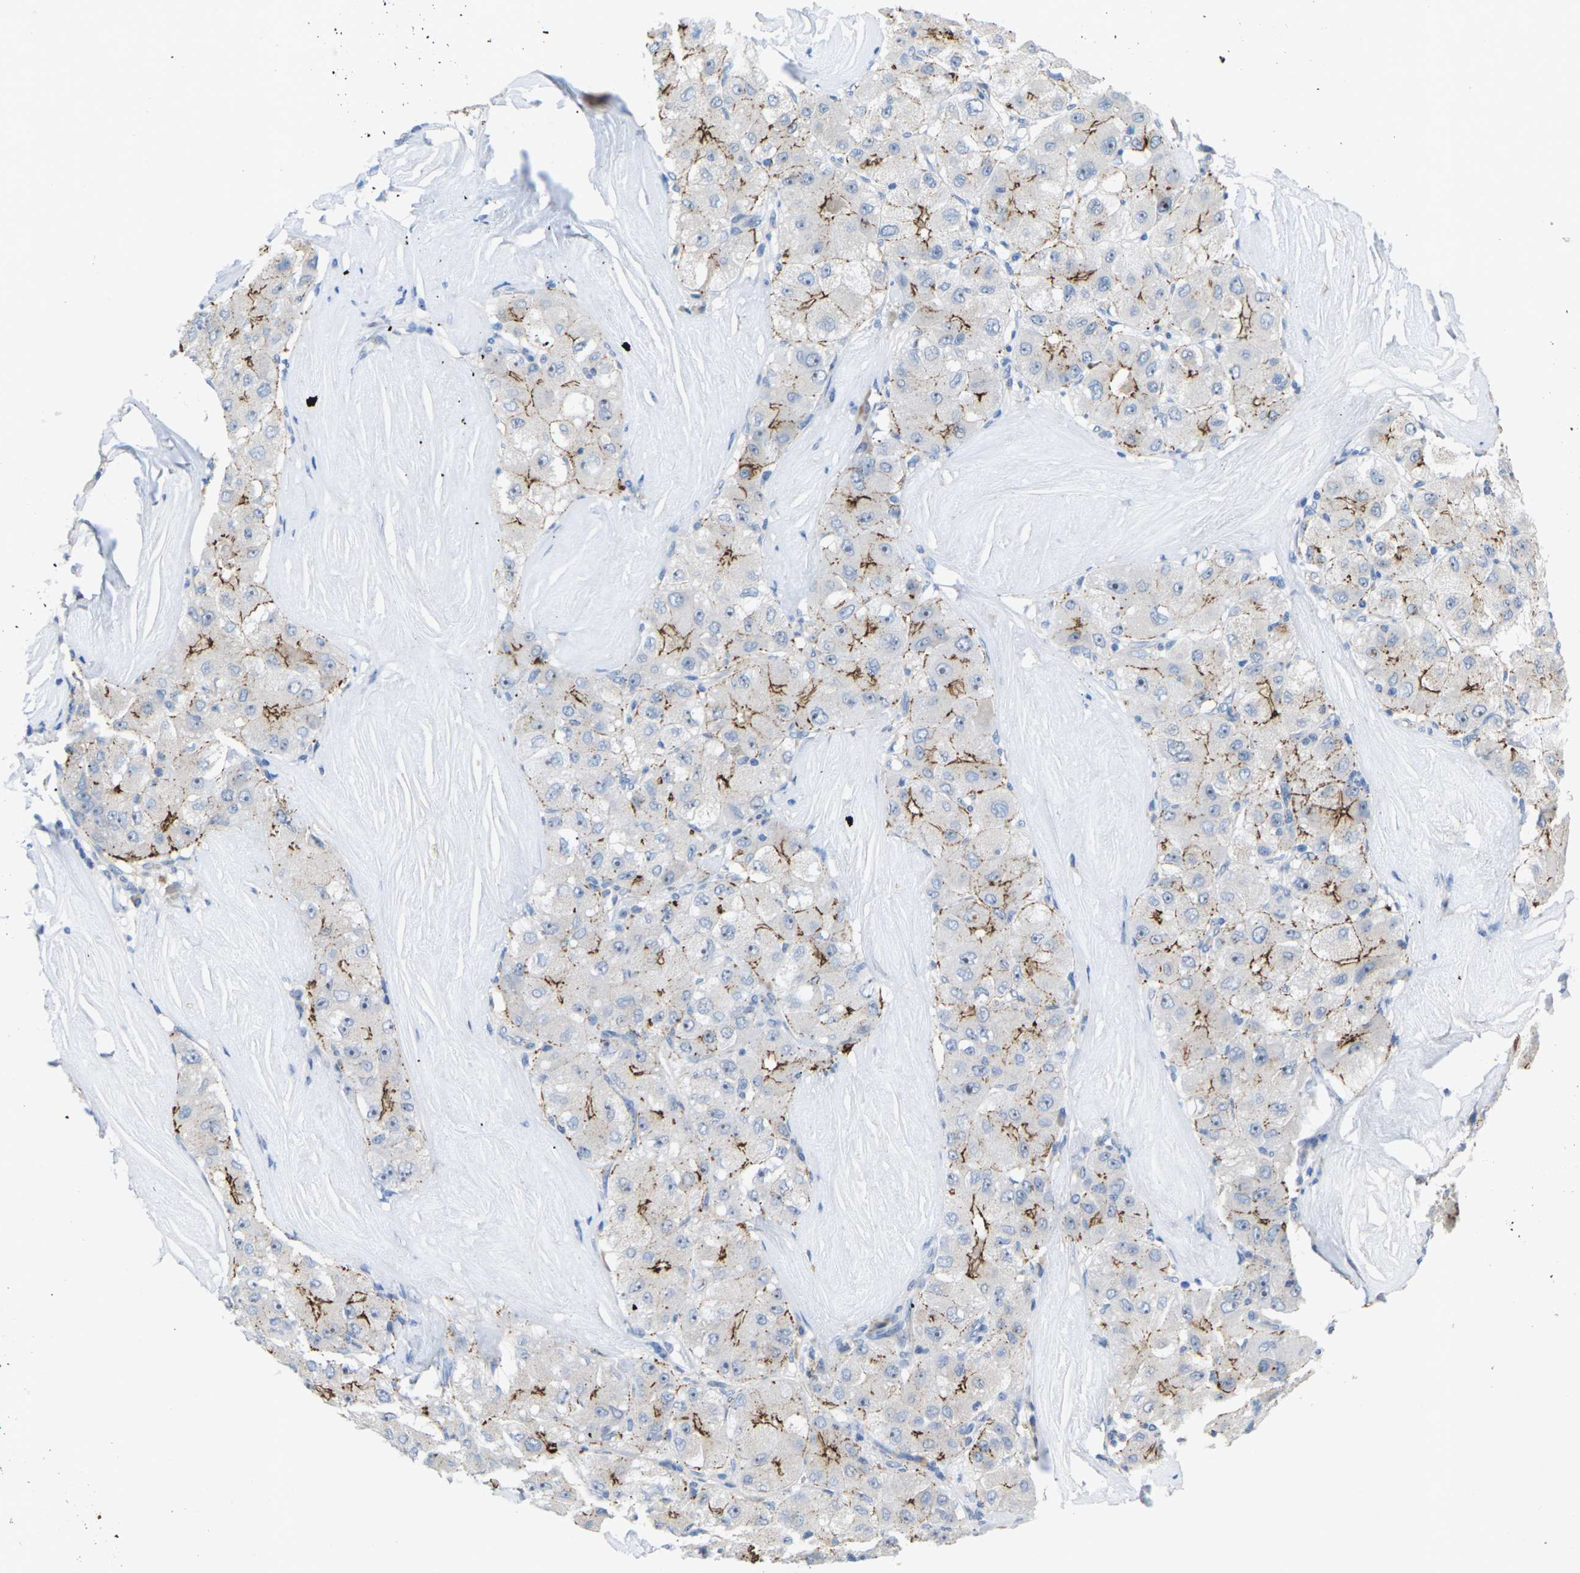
{"staining": {"intensity": "moderate", "quantity": "25%-75%", "location": "cytoplasmic/membranous"}, "tissue": "liver cancer", "cell_type": "Tumor cells", "image_type": "cancer", "snomed": [{"axis": "morphology", "description": "Carcinoma, Hepatocellular, NOS"}, {"axis": "topography", "description": "Liver"}], "caption": "Brown immunohistochemical staining in liver cancer (hepatocellular carcinoma) reveals moderate cytoplasmic/membranous expression in about 25%-75% of tumor cells.", "gene": "CLDN3", "patient": {"sex": "male", "age": 80}}